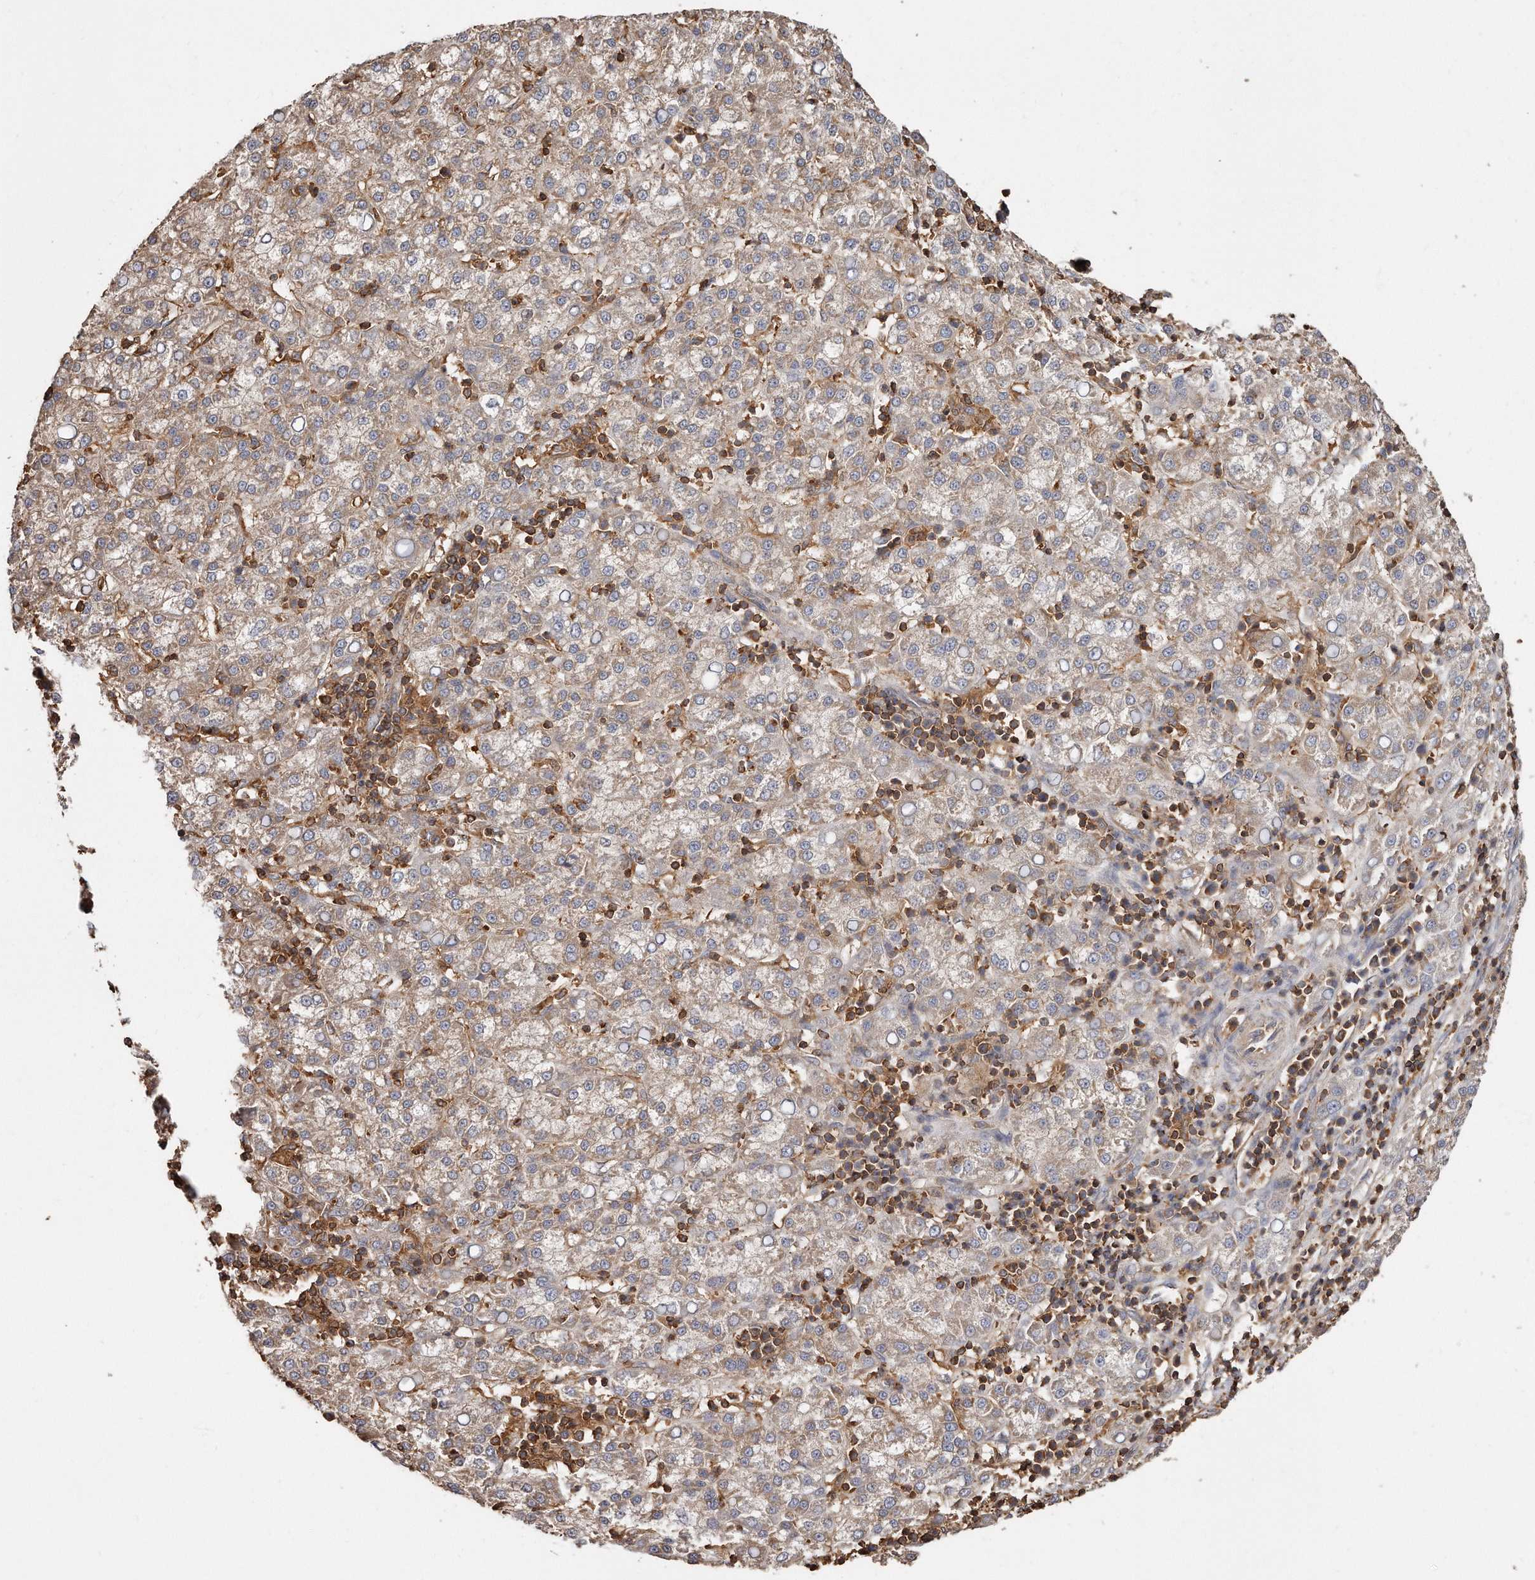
{"staining": {"intensity": "negative", "quantity": "none", "location": "none"}, "tissue": "liver cancer", "cell_type": "Tumor cells", "image_type": "cancer", "snomed": [{"axis": "morphology", "description": "Carcinoma, Hepatocellular, NOS"}, {"axis": "topography", "description": "Liver"}], "caption": "This is an immunohistochemistry histopathology image of hepatocellular carcinoma (liver). There is no expression in tumor cells.", "gene": "CAP1", "patient": {"sex": "female", "age": 58}}